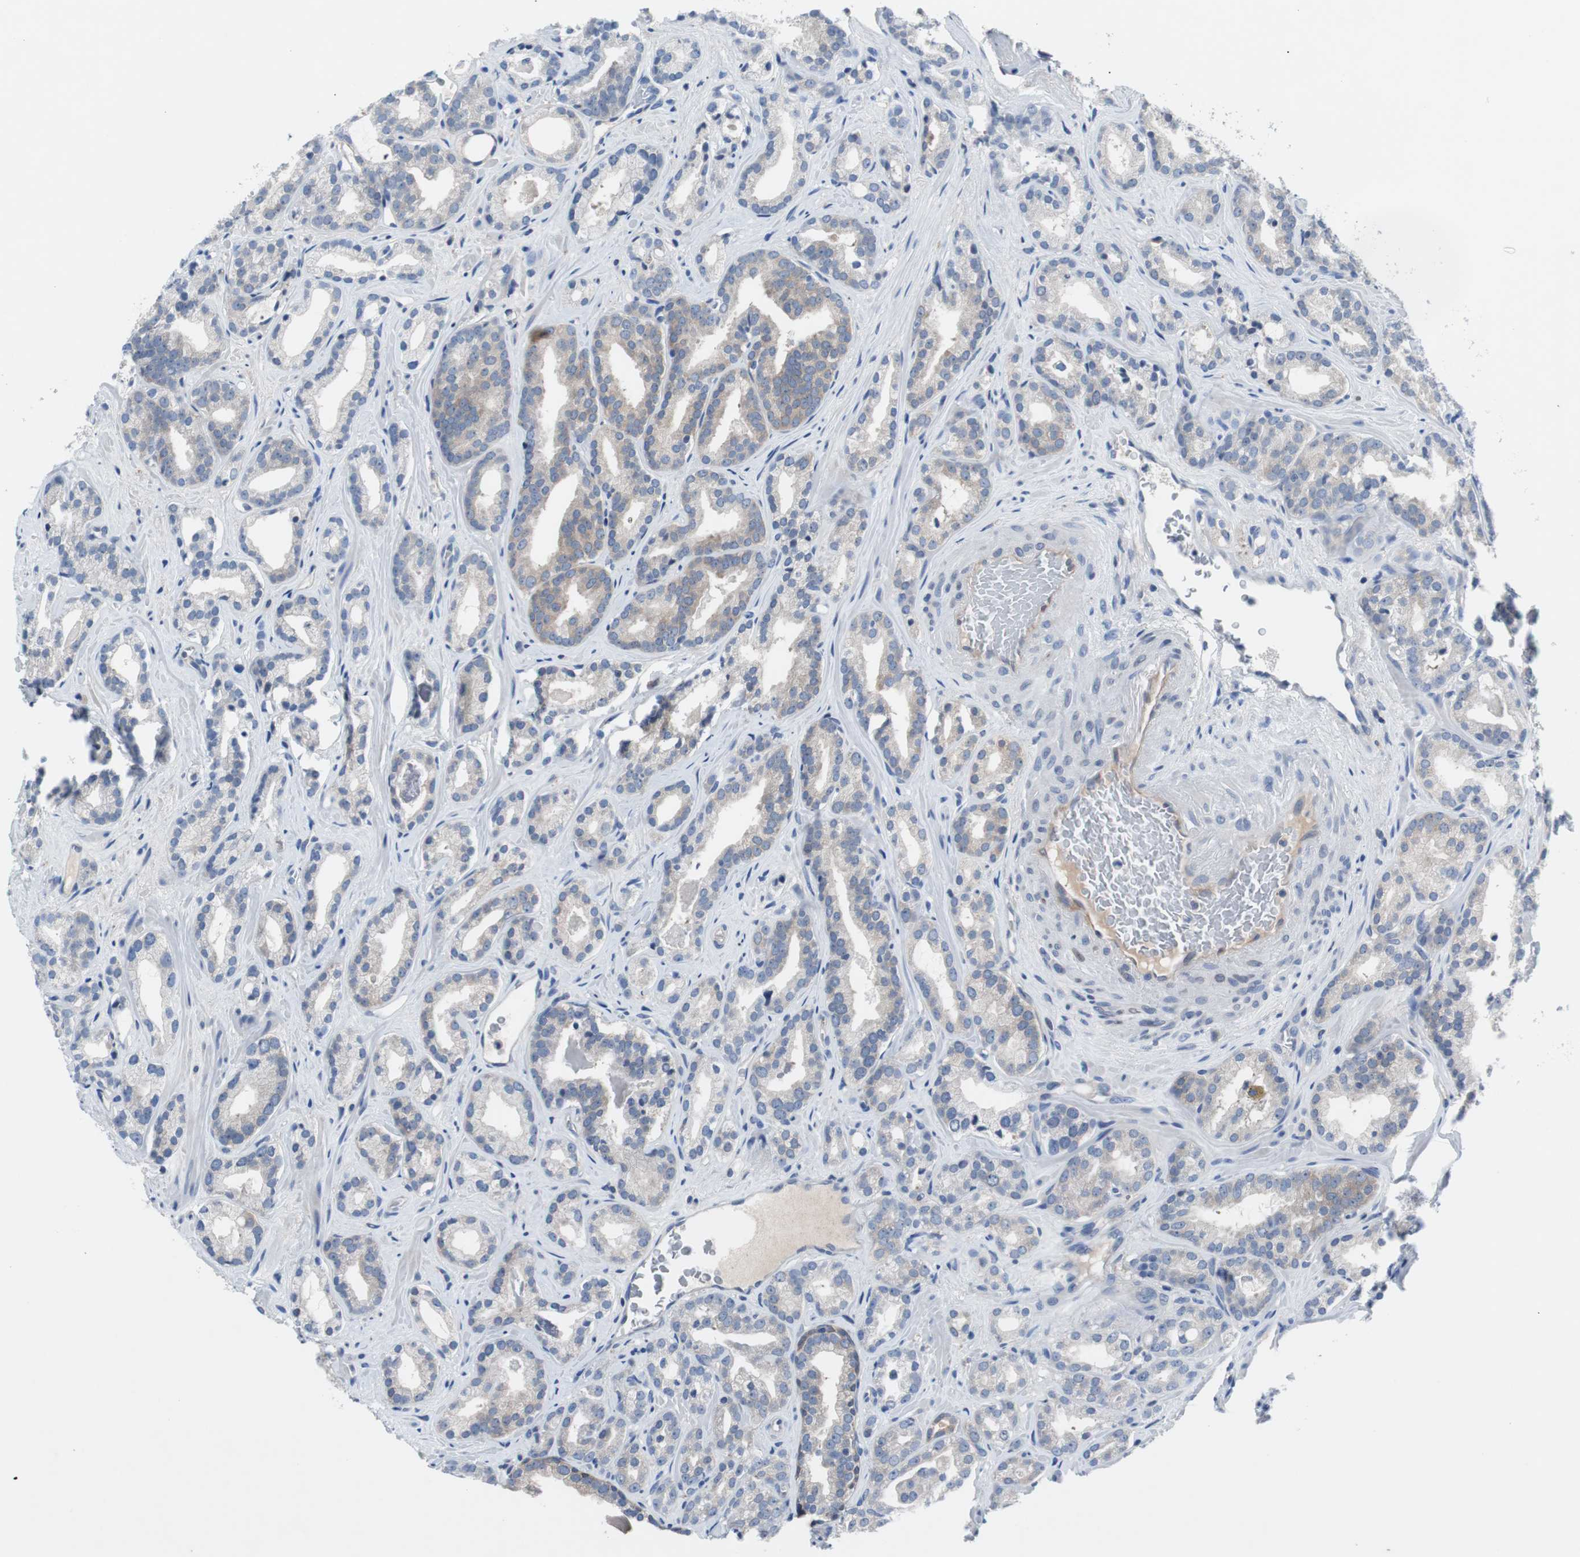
{"staining": {"intensity": "weak", "quantity": "25%-75%", "location": "cytoplasmic/membranous"}, "tissue": "prostate cancer", "cell_type": "Tumor cells", "image_type": "cancer", "snomed": [{"axis": "morphology", "description": "Adenocarcinoma, Low grade"}, {"axis": "topography", "description": "Prostate"}], "caption": "Weak cytoplasmic/membranous protein positivity is identified in about 25%-75% of tumor cells in prostate cancer. (DAB (3,3'-diaminobenzidine) IHC with brightfield microscopy, high magnification).", "gene": "EEF2K", "patient": {"sex": "male", "age": 63}}